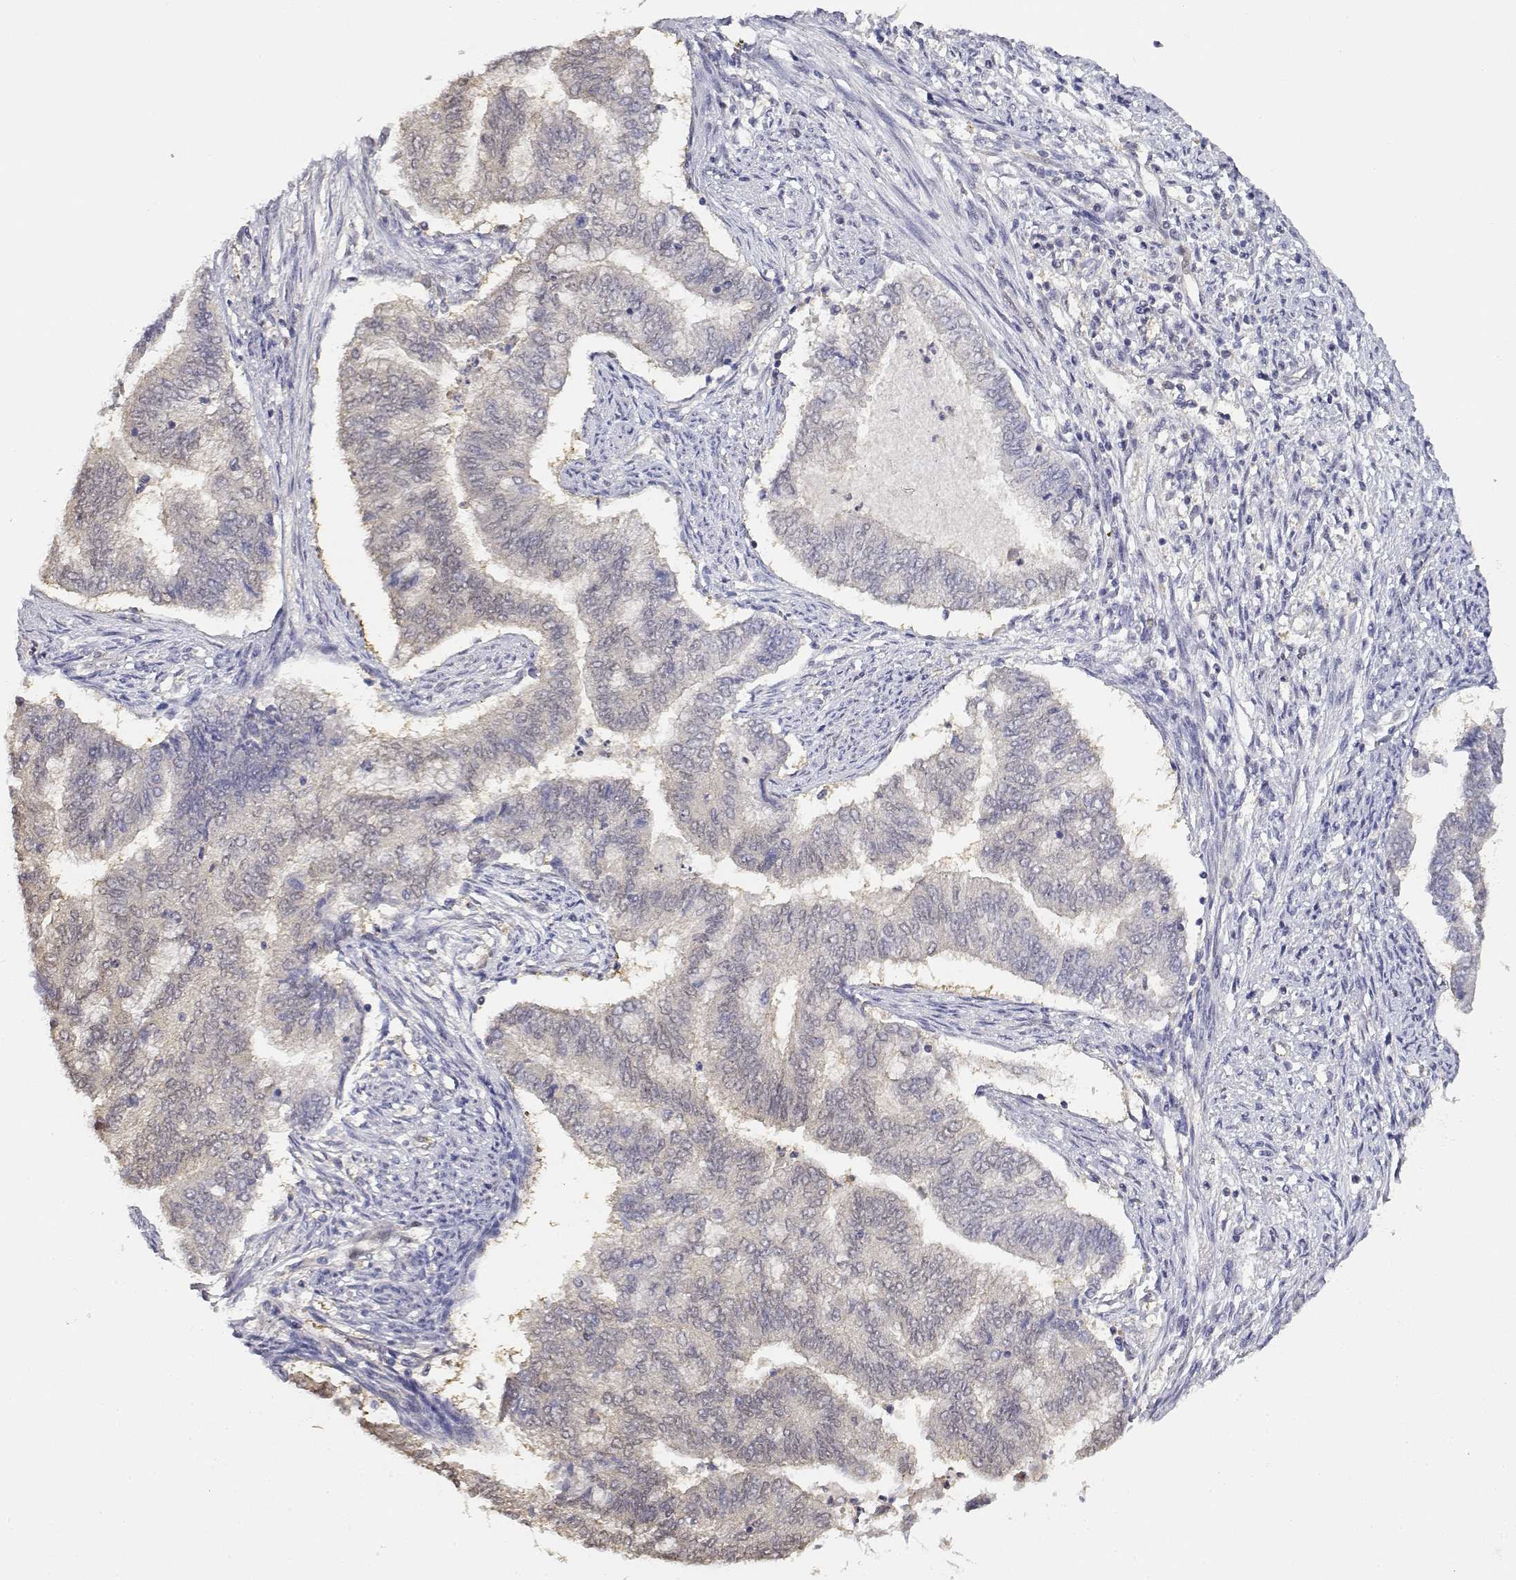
{"staining": {"intensity": "negative", "quantity": "none", "location": "none"}, "tissue": "endometrial cancer", "cell_type": "Tumor cells", "image_type": "cancer", "snomed": [{"axis": "morphology", "description": "Adenocarcinoma, NOS"}, {"axis": "topography", "description": "Endometrium"}], "caption": "DAB (3,3'-diaminobenzidine) immunohistochemical staining of human endometrial cancer (adenocarcinoma) exhibits no significant expression in tumor cells. (DAB immunohistochemistry (IHC), high magnification).", "gene": "ADA", "patient": {"sex": "female", "age": 65}}